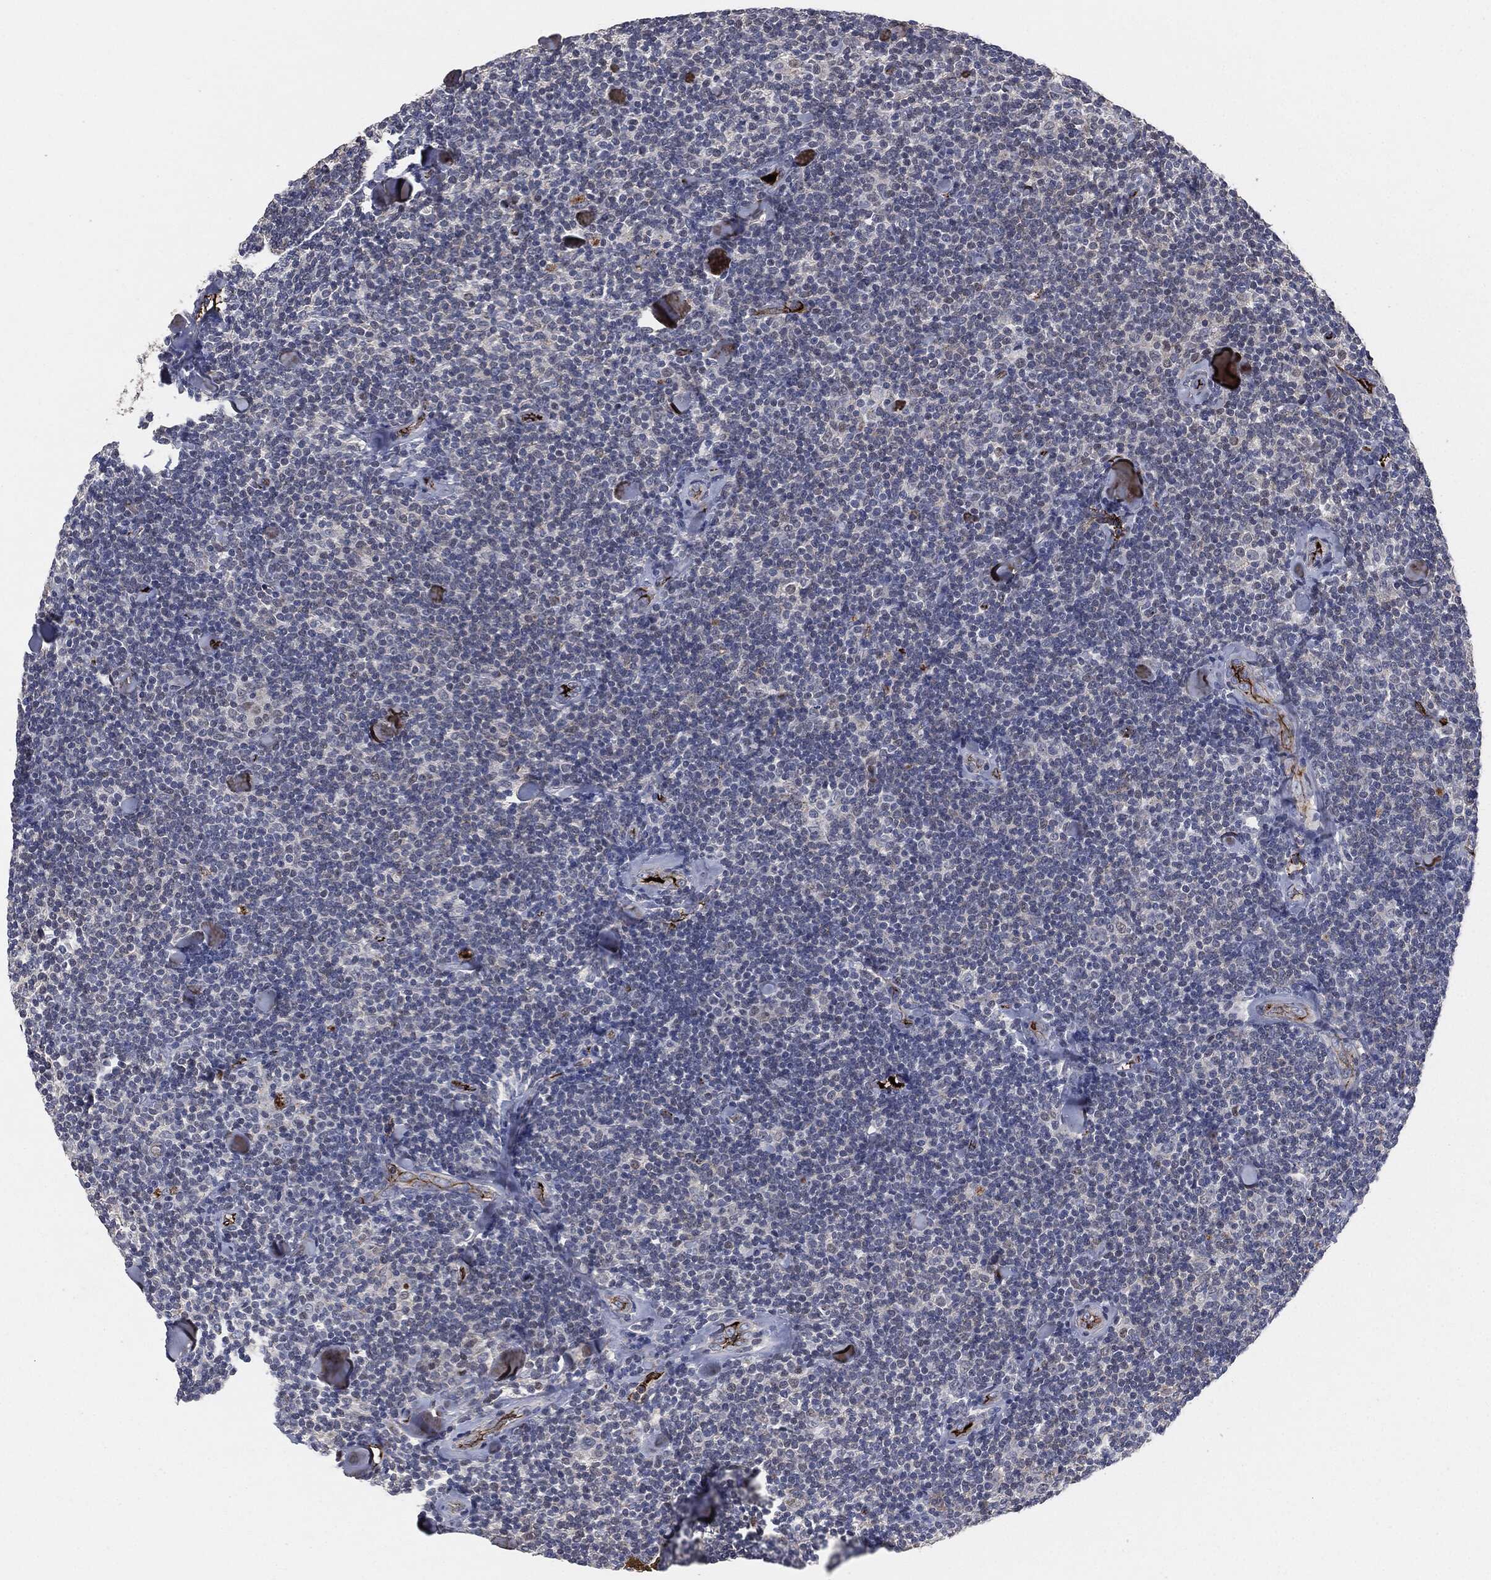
{"staining": {"intensity": "negative", "quantity": "none", "location": "none"}, "tissue": "lymphoma", "cell_type": "Tumor cells", "image_type": "cancer", "snomed": [{"axis": "morphology", "description": "Malignant lymphoma, non-Hodgkin's type, Low grade"}, {"axis": "topography", "description": "Lymph node"}], "caption": "DAB immunohistochemical staining of human lymphoma displays no significant positivity in tumor cells. (DAB immunohistochemistry with hematoxylin counter stain).", "gene": "APOB", "patient": {"sex": "female", "age": 56}}